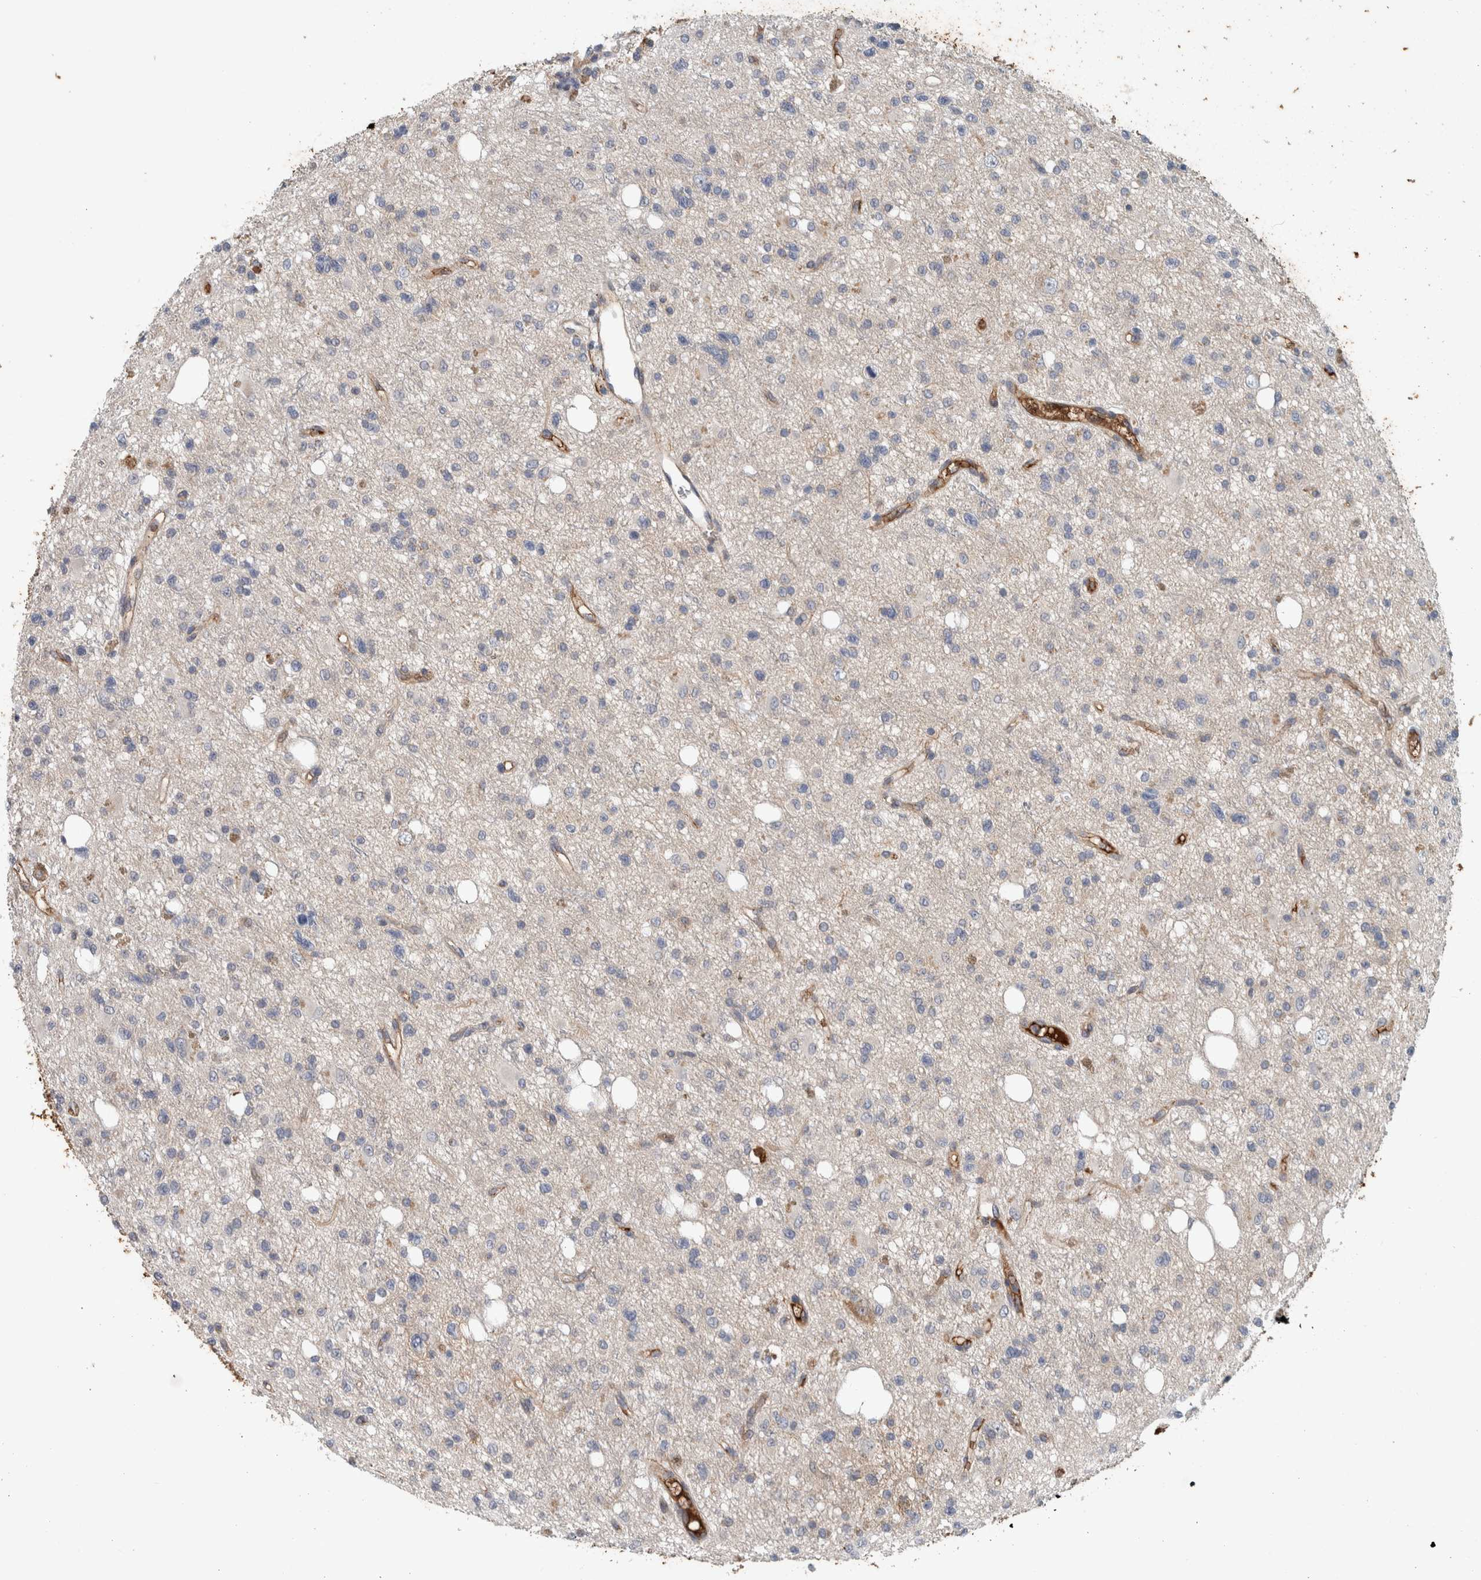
{"staining": {"intensity": "negative", "quantity": "none", "location": "none"}, "tissue": "glioma", "cell_type": "Tumor cells", "image_type": "cancer", "snomed": [{"axis": "morphology", "description": "Glioma, malignant, High grade"}, {"axis": "topography", "description": "Brain"}], "caption": "Immunohistochemistry (IHC) photomicrograph of neoplastic tissue: high-grade glioma (malignant) stained with DAB (3,3'-diaminobenzidine) reveals no significant protein staining in tumor cells.", "gene": "FN1", "patient": {"sex": "female", "age": 62}}